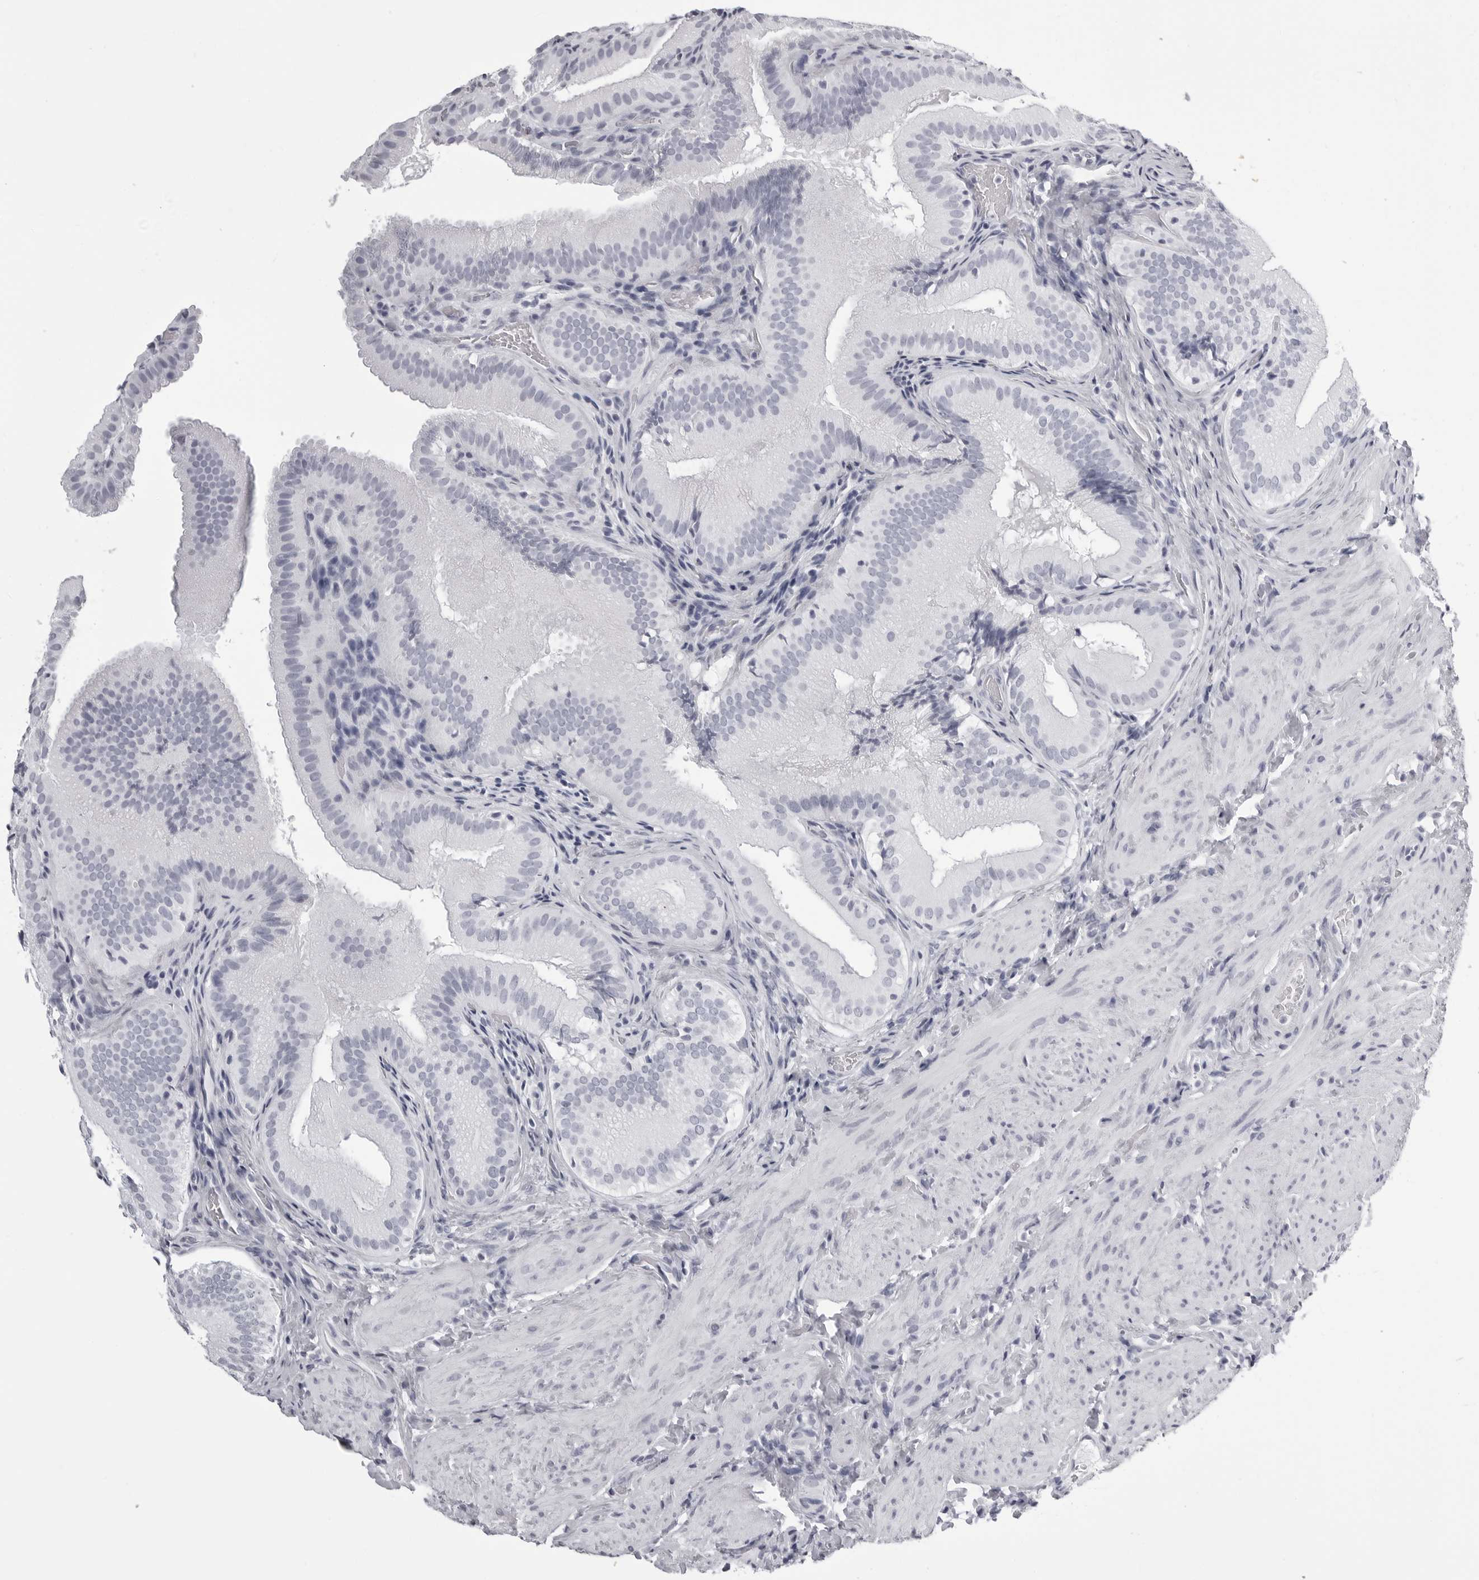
{"staining": {"intensity": "negative", "quantity": "none", "location": "none"}, "tissue": "gallbladder", "cell_type": "Glandular cells", "image_type": "normal", "snomed": [{"axis": "morphology", "description": "Normal tissue, NOS"}, {"axis": "topography", "description": "Gallbladder"}], "caption": "A high-resolution histopathology image shows immunohistochemistry staining of normal gallbladder, which reveals no significant expression in glandular cells. (DAB (3,3'-diaminobenzidine) immunohistochemistry (IHC) with hematoxylin counter stain).", "gene": "BPIFA1", "patient": {"sex": "female", "age": 30}}